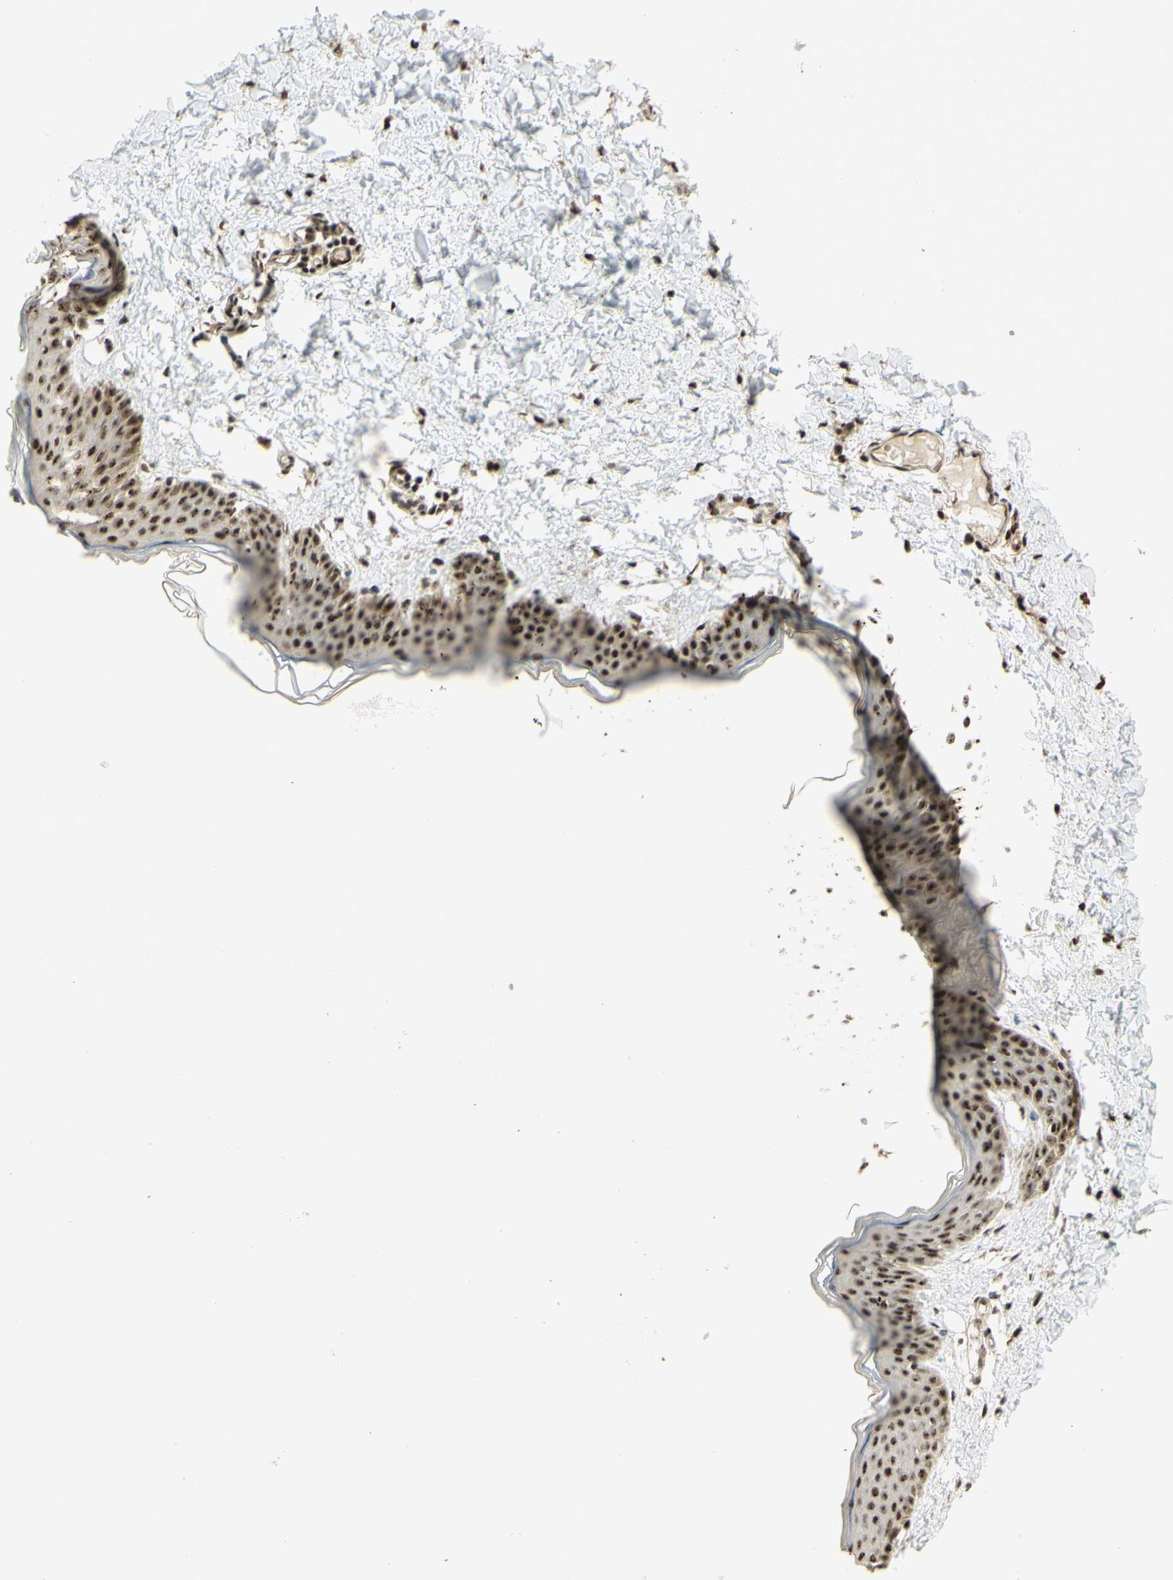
{"staining": {"intensity": "strong", "quantity": ">75%", "location": "nuclear"}, "tissue": "skin", "cell_type": "Fibroblasts", "image_type": "normal", "snomed": [{"axis": "morphology", "description": "Normal tissue, NOS"}, {"axis": "topography", "description": "Skin"}], "caption": "Strong nuclear expression for a protein is appreciated in approximately >75% of fibroblasts of unremarkable skin using immunohistochemistry (IHC).", "gene": "DHX9", "patient": {"sex": "female", "age": 17}}